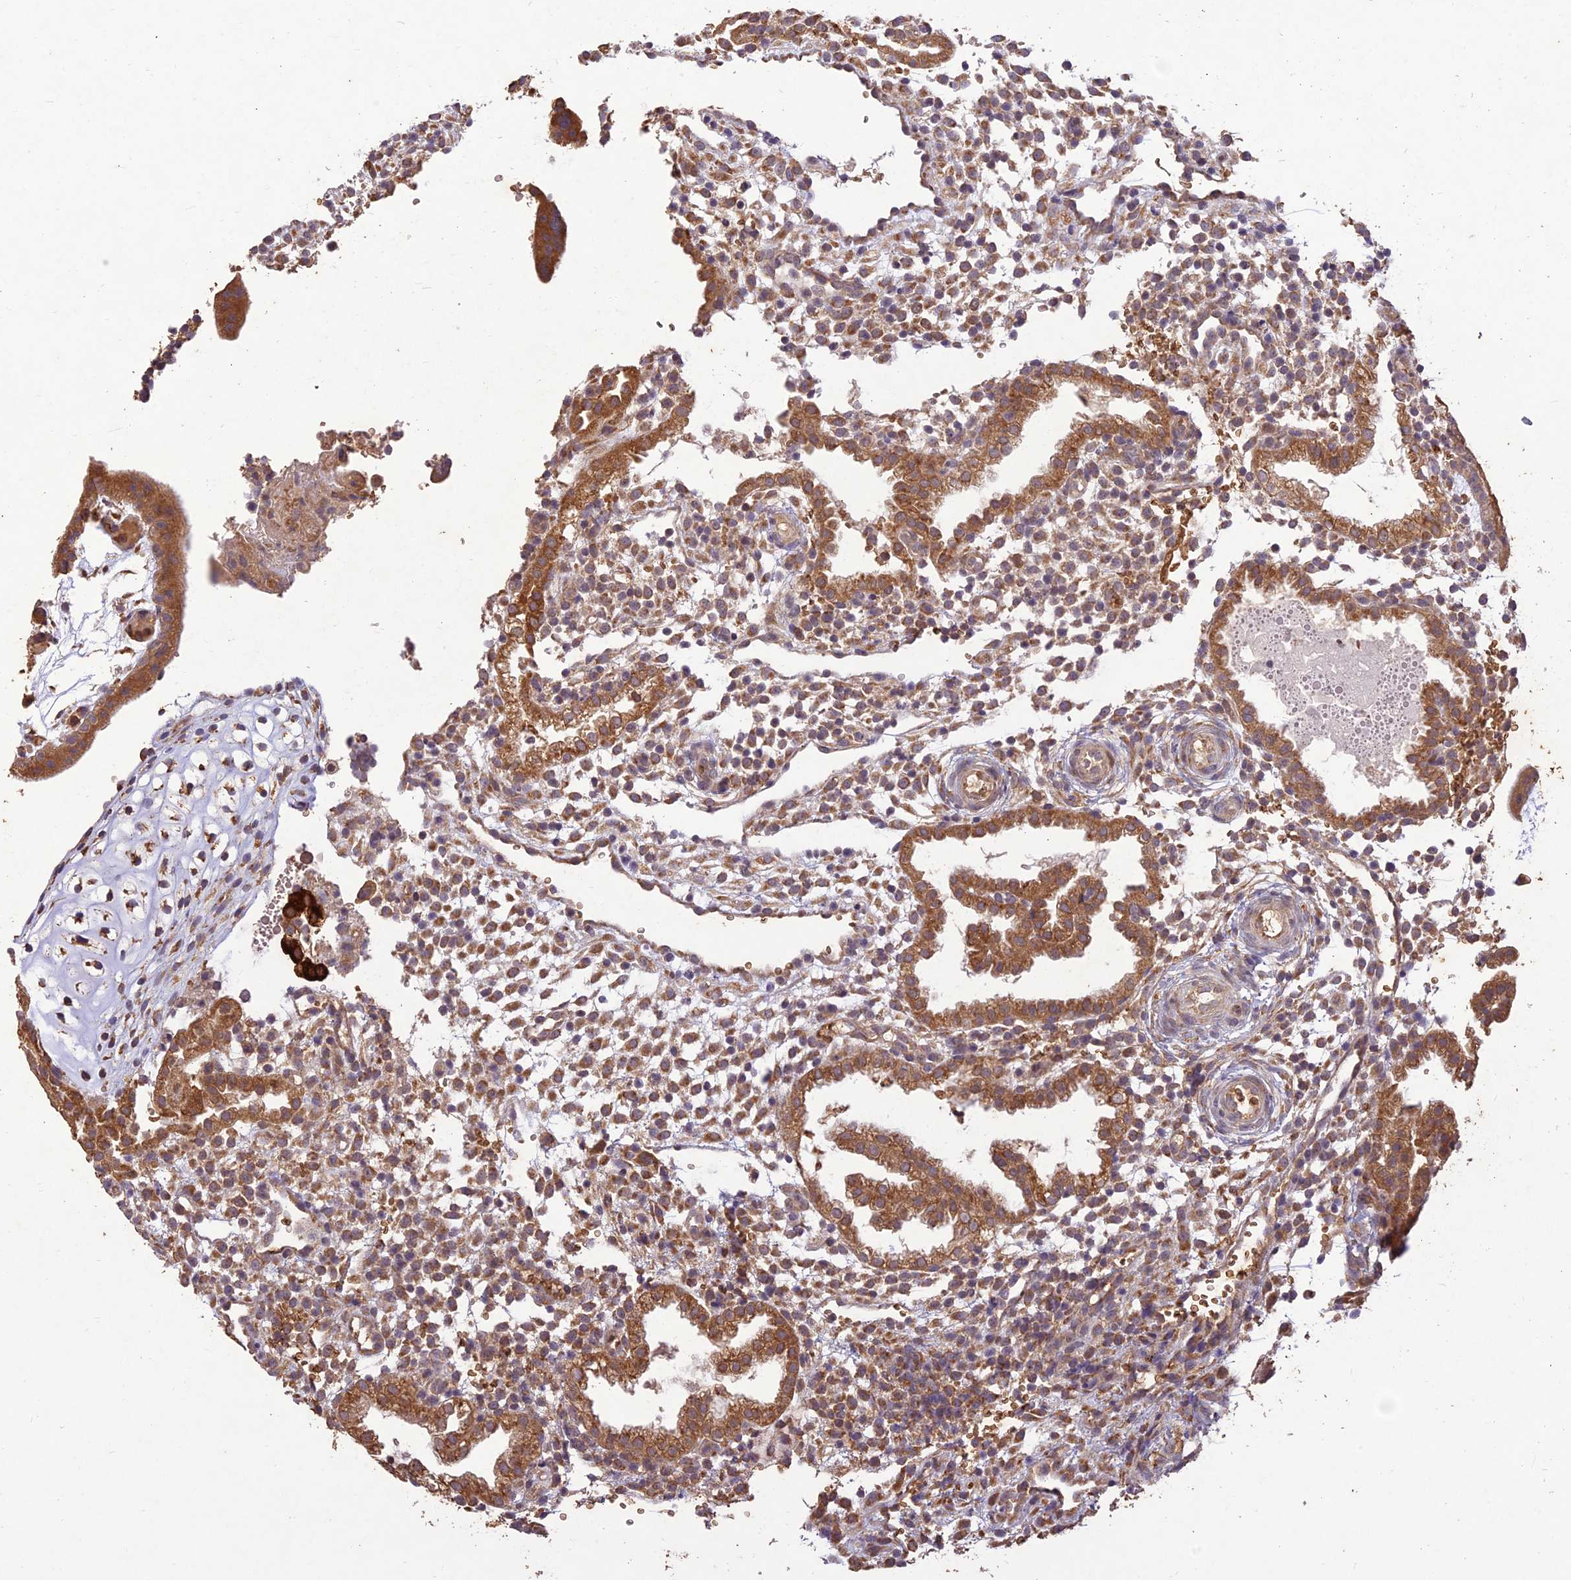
{"staining": {"intensity": "strong", "quantity": ">75%", "location": "cytoplasmic/membranous"}, "tissue": "placenta", "cell_type": "Decidual cells", "image_type": "normal", "snomed": [{"axis": "morphology", "description": "Normal tissue, NOS"}, {"axis": "topography", "description": "Placenta"}], "caption": "Immunohistochemistry histopathology image of benign placenta: human placenta stained using IHC reveals high levels of strong protein expression localized specifically in the cytoplasmic/membranous of decidual cells, appearing as a cytoplasmic/membranous brown color.", "gene": "PPP1R11", "patient": {"sex": "female", "age": 18}}